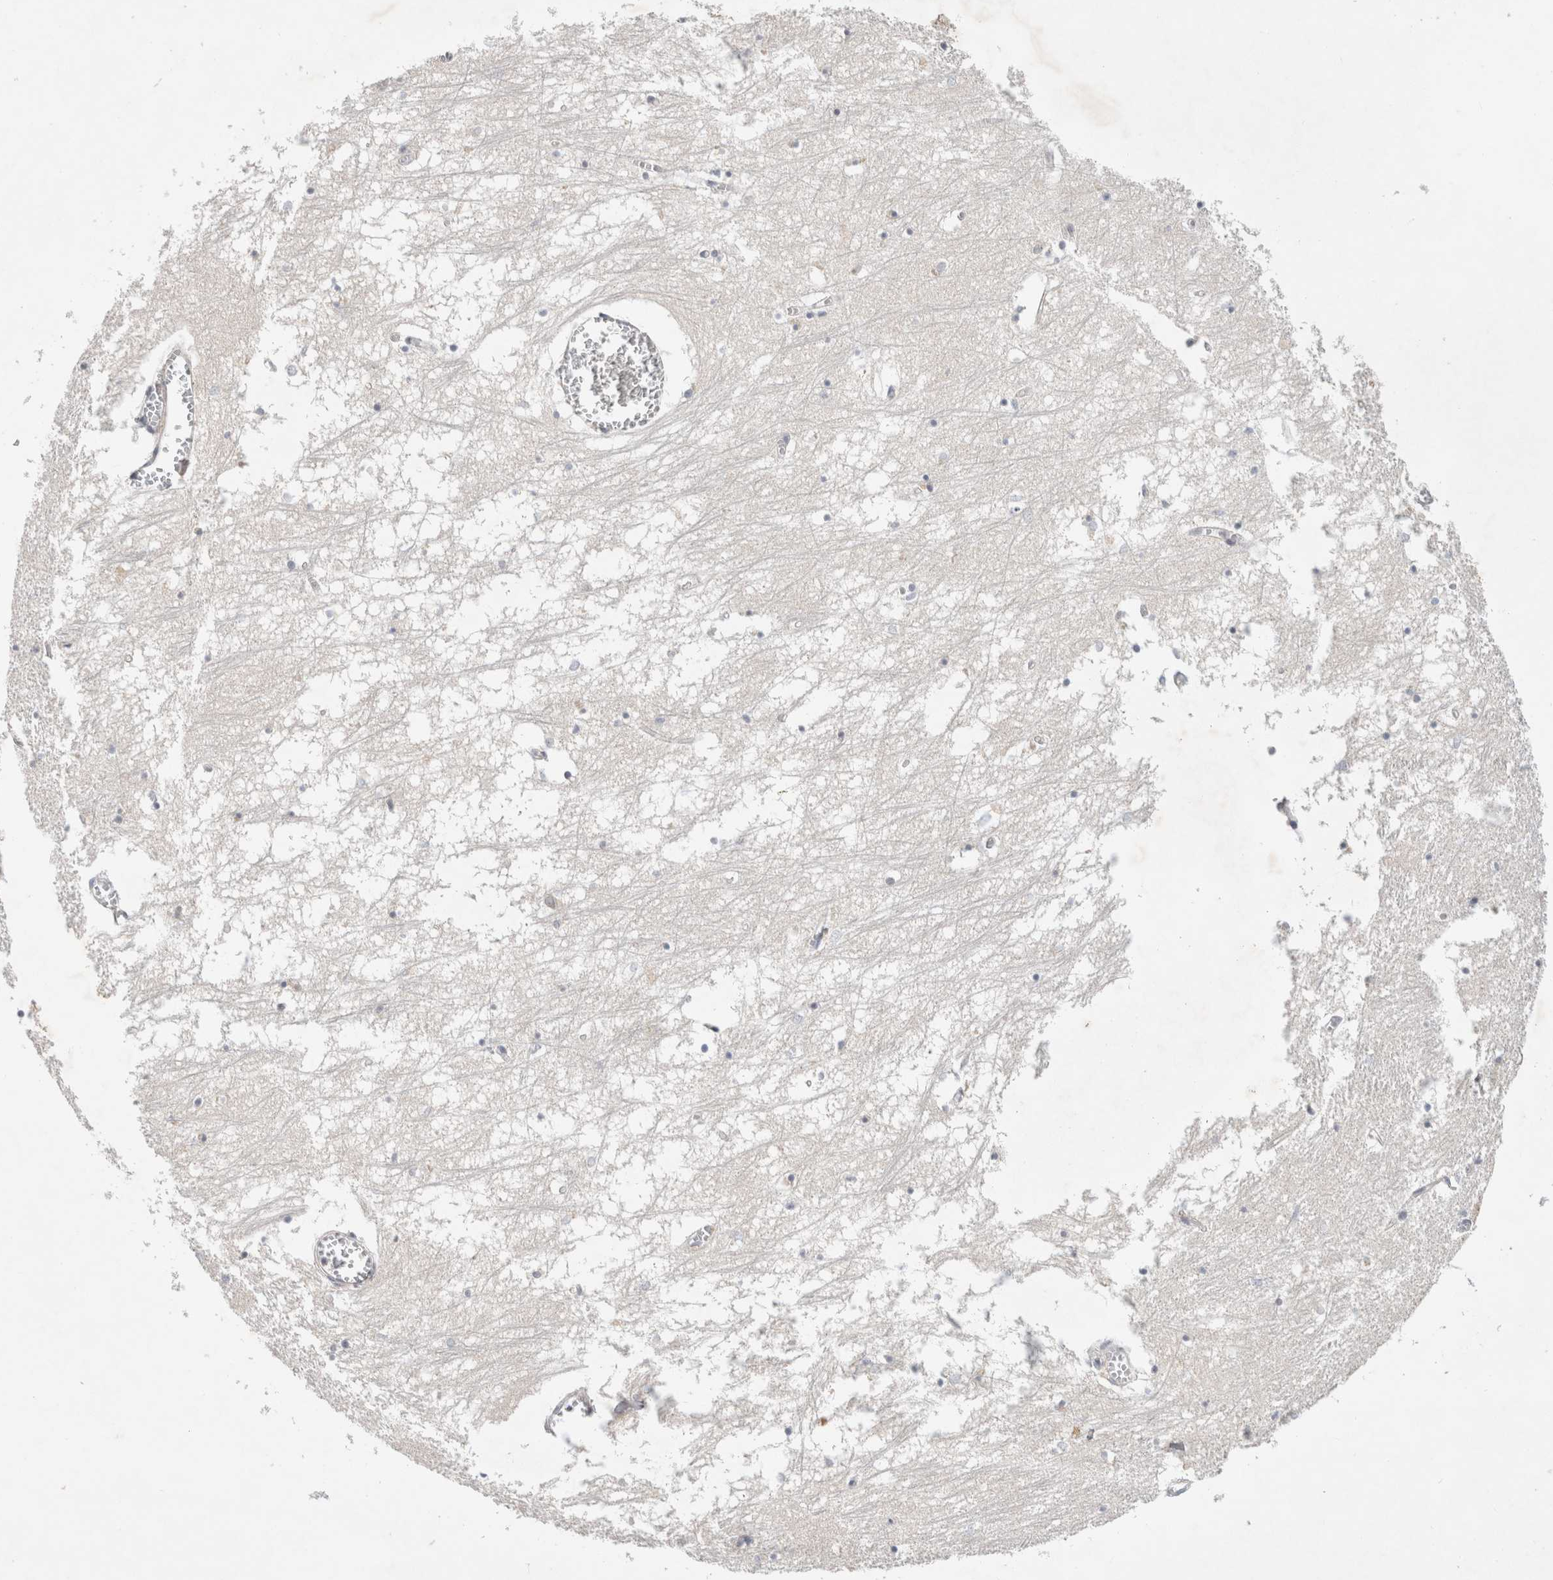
{"staining": {"intensity": "negative", "quantity": "none", "location": "none"}, "tissue": "hippocampus", "cell_type": "Glial cells", "image_type": "normal", "snomed": [{"axis": "morphology", "description": "Normal tissue, NOS"}, {"axis": "topography", "description": "Hippocampus"}], "caption": "DAB (3,3'-diaminobenzidine) immunohistochemical staining of benign hippocampus displays no significant expression in glial cells.", "gene": "NEDD4L", "patient": {"sex": "male", "age": 70}}